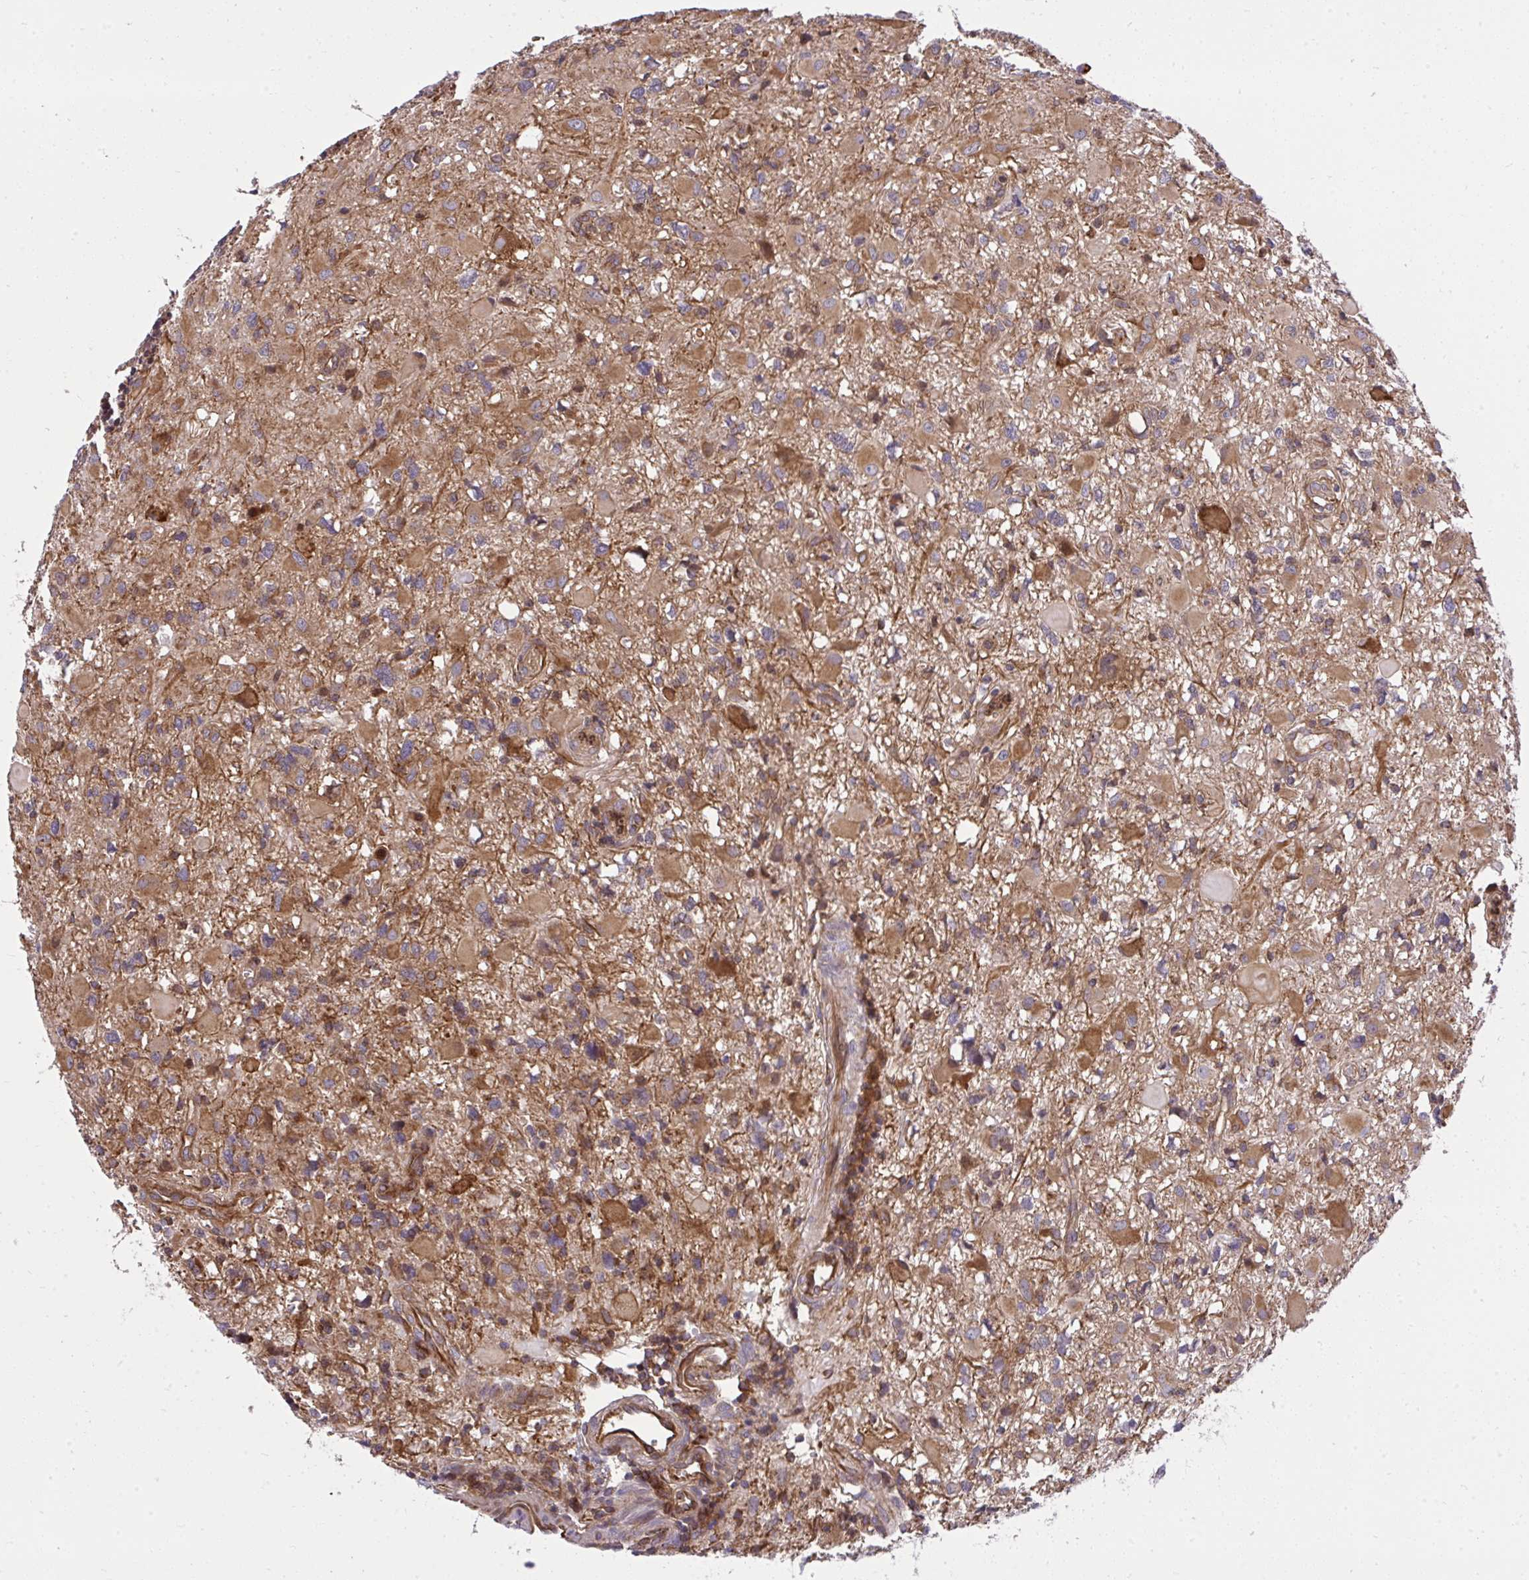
{"staining": {"intensity": "moderate", "quantity": "25%-75%", "location": "cytoplasmic/membranous"}, "tissue": "glioma", "cell_type": "Tumor cells", "image_type": "cancer", "snomed": [{"axis": "morphology", "description": "Glioma, malignant, High grade"}, {"axis": "topography", "description": "Brain"}], "caption": "DAB (3,3'-diaminobenzidine) immunohistochemical staining of glioma displays moderate cytoplasmic/membranous protein expression in about 25%-75% of tumor cells. Nuclei are stained in blue.", "gene": "PAIP2", "patient": {"sex": "male", "age": 54}}